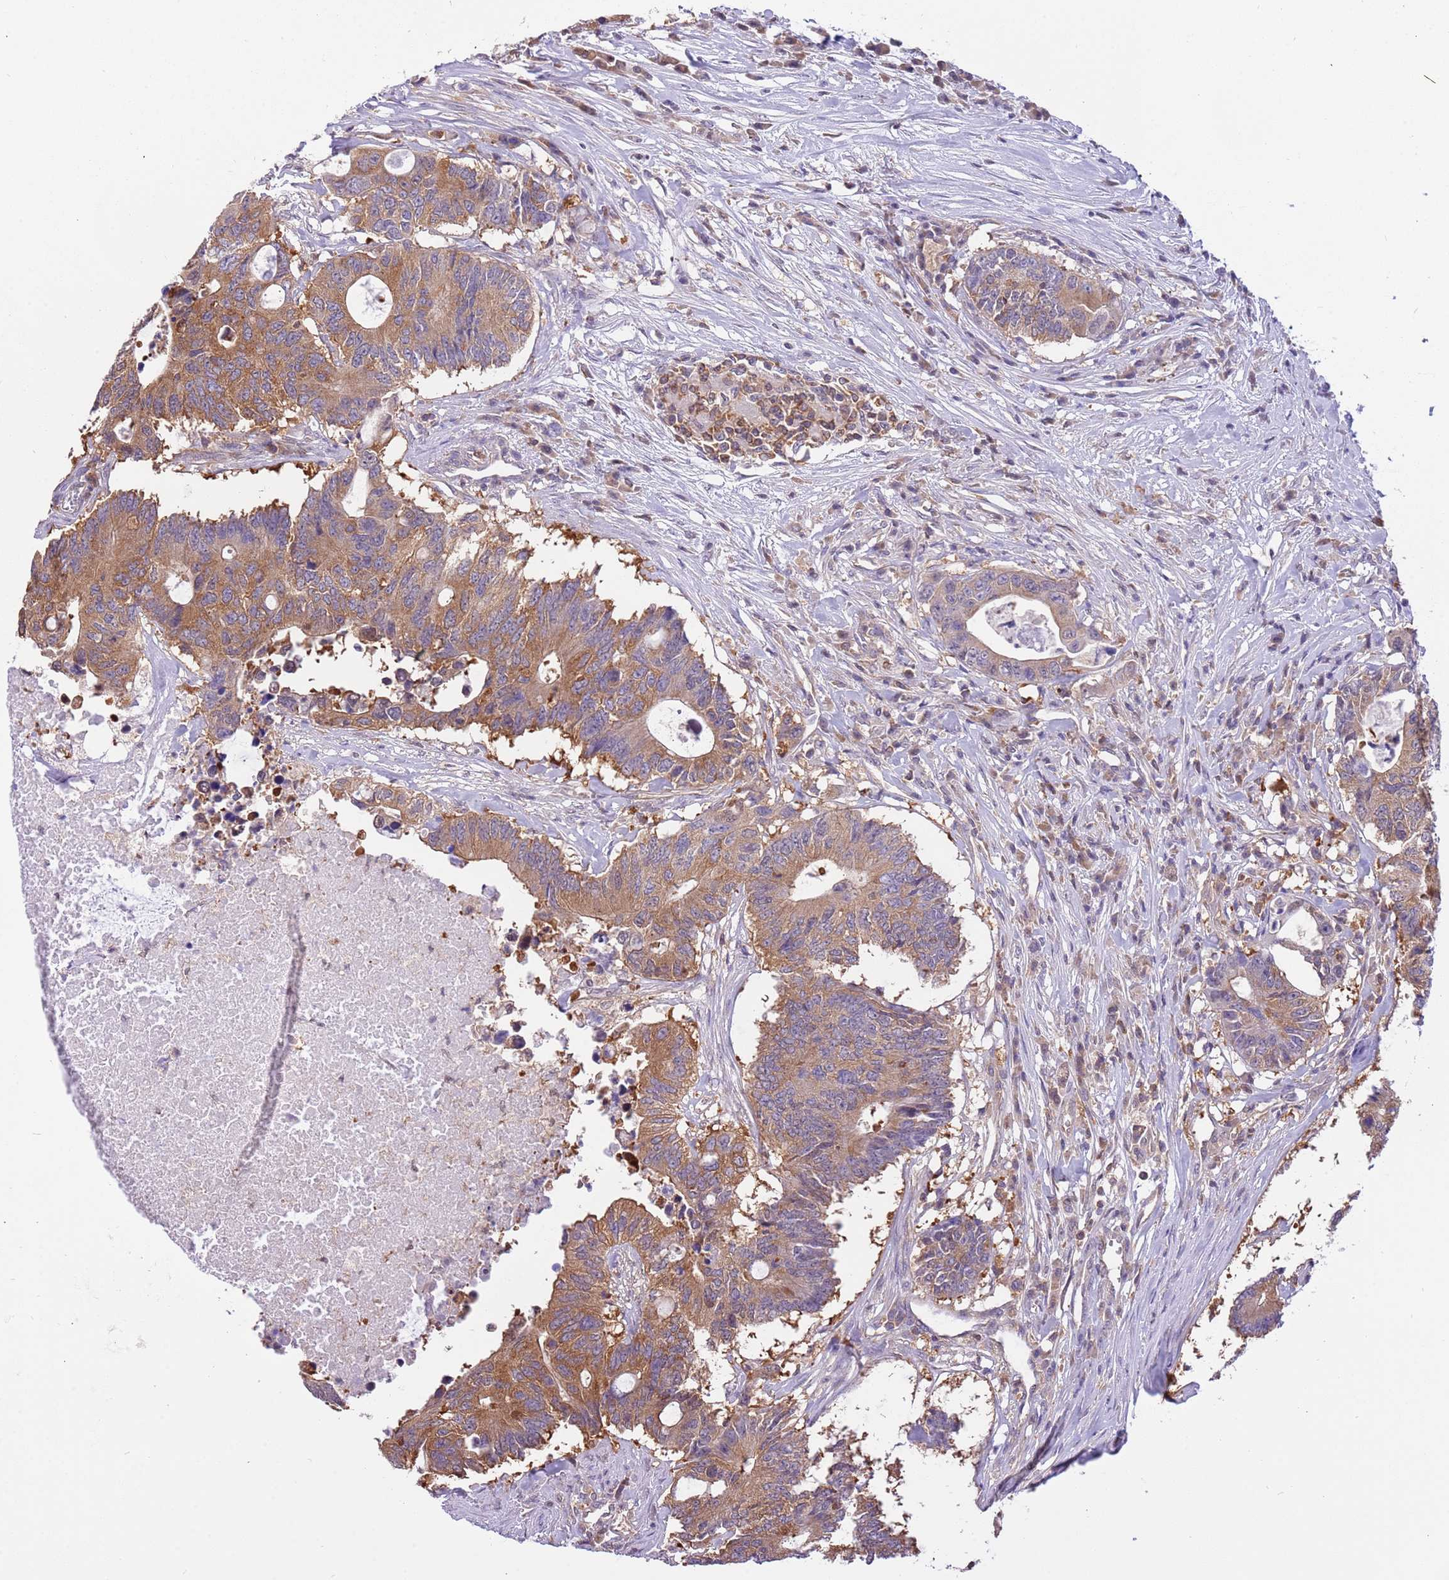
{"staining": {"intensity": "moderate", "quantity": ">75%", "location": "cytoplasmic/membranous"}, "tissue": "colorectal cancer", "cell_type": "Tumor cells", "image_type": "cancer", "snomed": [{"axis": "morphology", "description": "Adenocarcinoma, NOS"}, {"axis": "topography", "description": "Colon"}], "caption": "Immunohistochemical staining of colorectal adenocarcinoma exhibits medium levels of moderate cytoplasmic/membranous staining in approximately >75% of tumor cells. The staining was performed using DAB (3,3'-diaminobenzidine), with brown indicating positive protein expression. Nuclei are stained blue with hematoxylin.", "gene": "STIP1", "patient": {"sex": "male", "age": 71}}